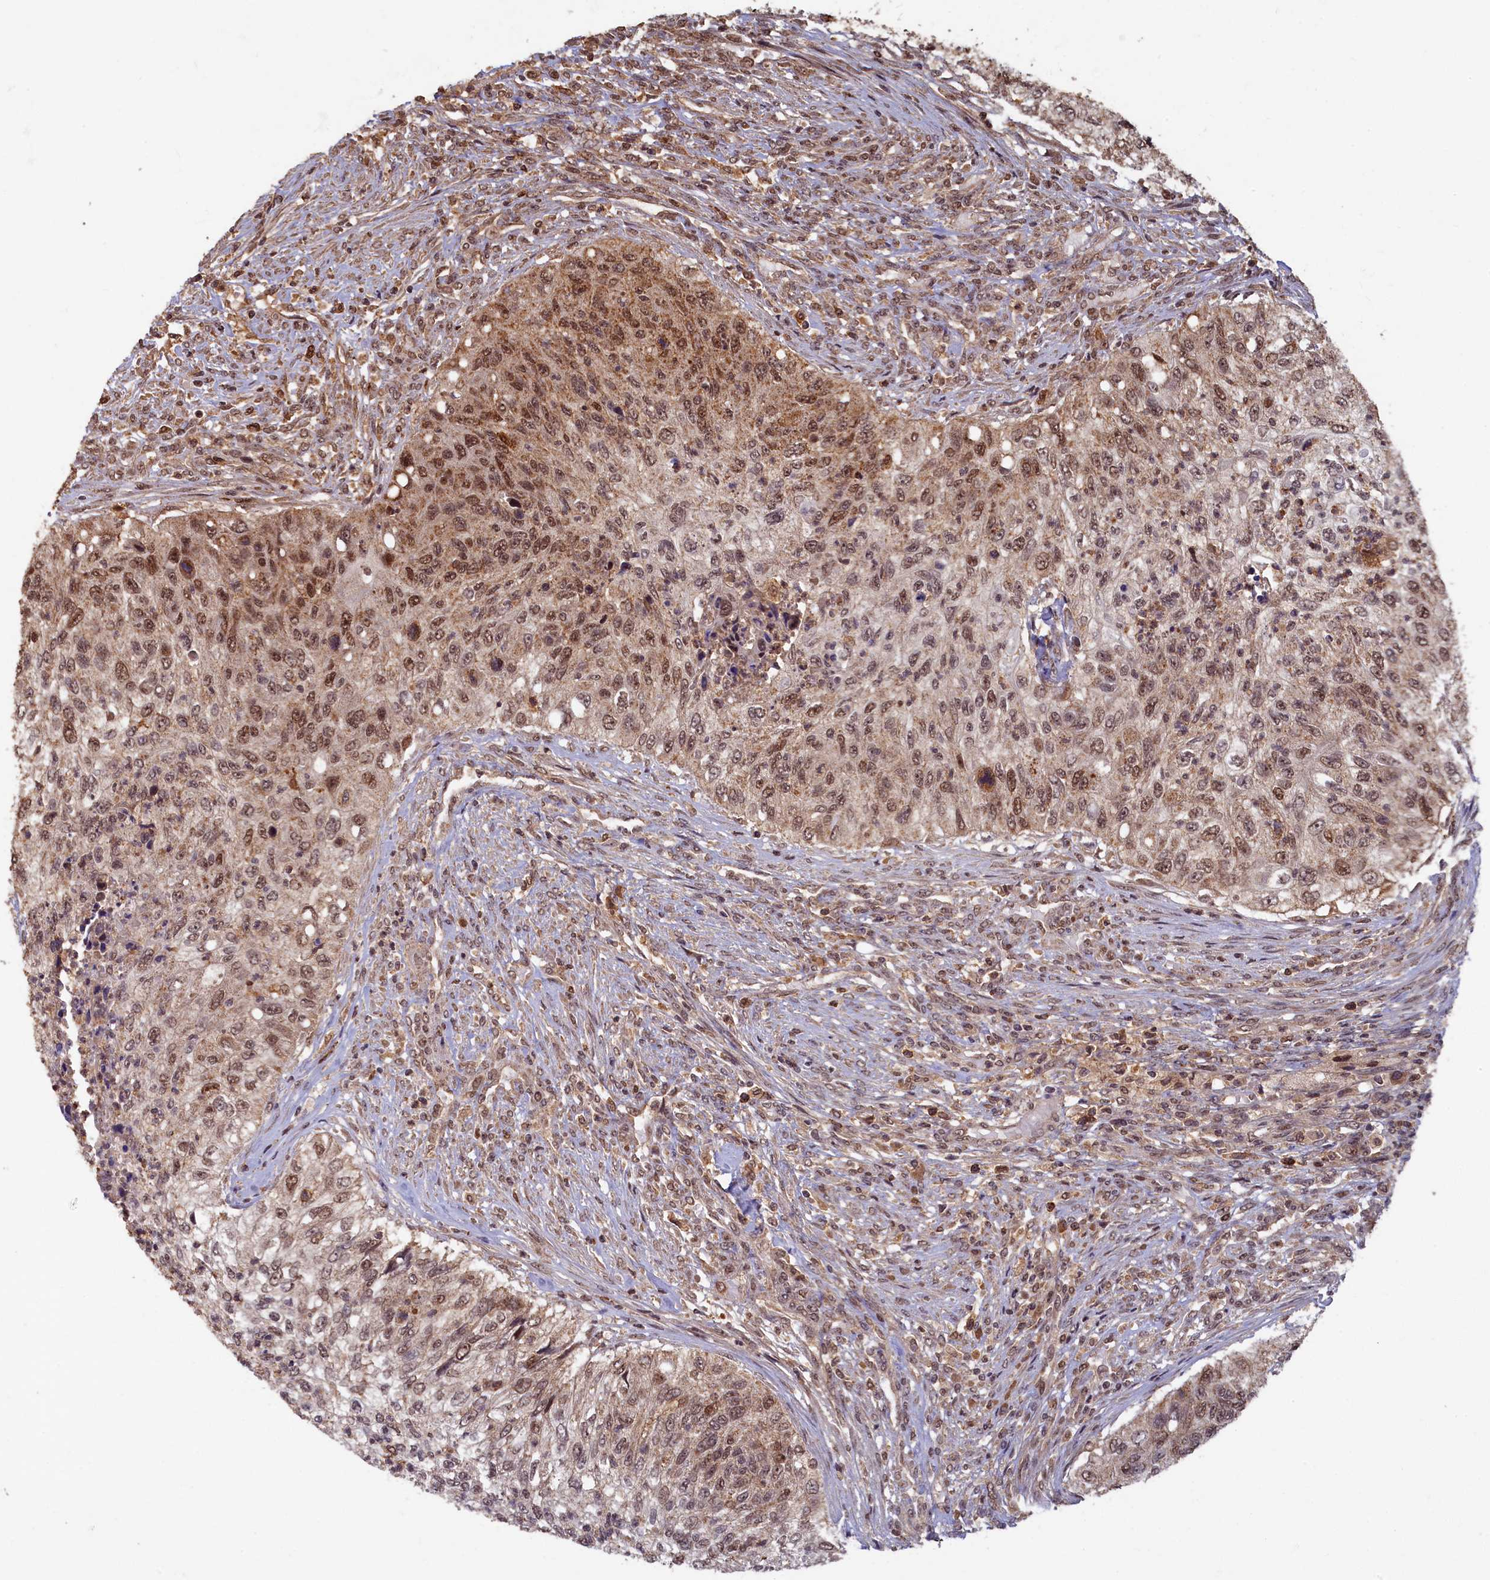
{"staining": {"intensity": "moderate", "quantity": ">75%", "location": "cytoplasmic/membranous,nuclear"}, "tissue": "urothelial cancer", "cell_type": "Tumor cells", "image_type": "cancer", "snomed": [{"axis": "morphology", "description": "Urothelial carcinoma, High grade"}, {"axis": "topography", "description": "Urinary bladder"}], "caption": "High-power microscopy captured an immunohistochemistry image of high-grade urothelial carcinoma, revealing moderate cytoplasmic/membranous and nuclear positivity in about >75% of tumor cells.", "gene": "BRCA1", "patient": {"sex": "female", "age": 60}}